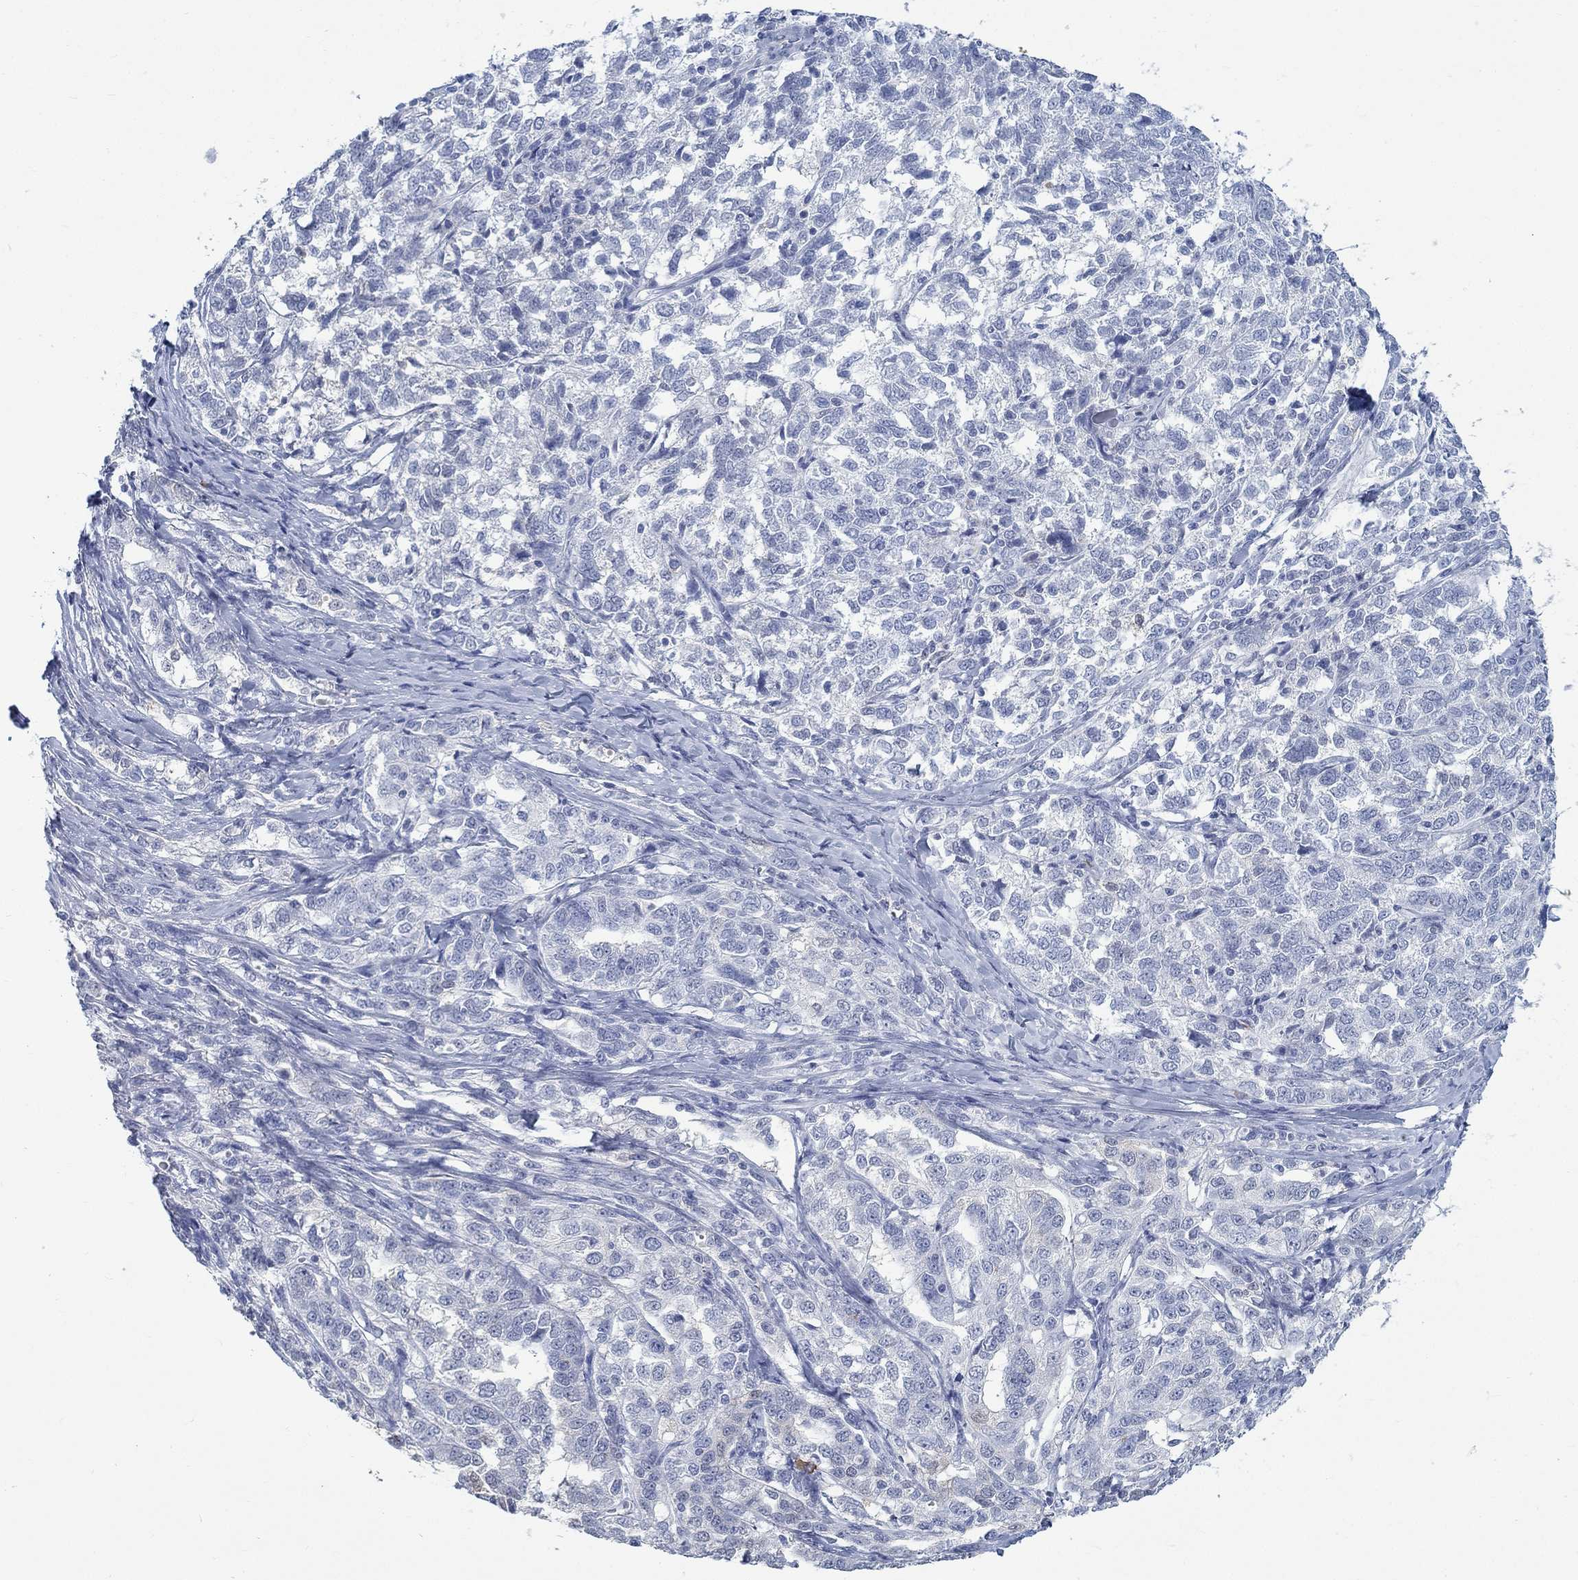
{"staining": {"intensity": "negative", "quantity": "none", "location": "none"}, "tissue": "ovarian cancer", "cell_type": "Tumor cells", "image_type": "cancer", "snomed": [{"axis": "morphology", "description": "Cystadenocarcinoma, serous, NOS"}, {"axis": "topography", "description": "Ovary"}], "caption": "An immunohistochemistry image of ovarian cancer is shown. There is no staining in tumor cells of ovarian cancer.", "gene": "TEKT4", "patient": {"sex": "female", "age": 71}}